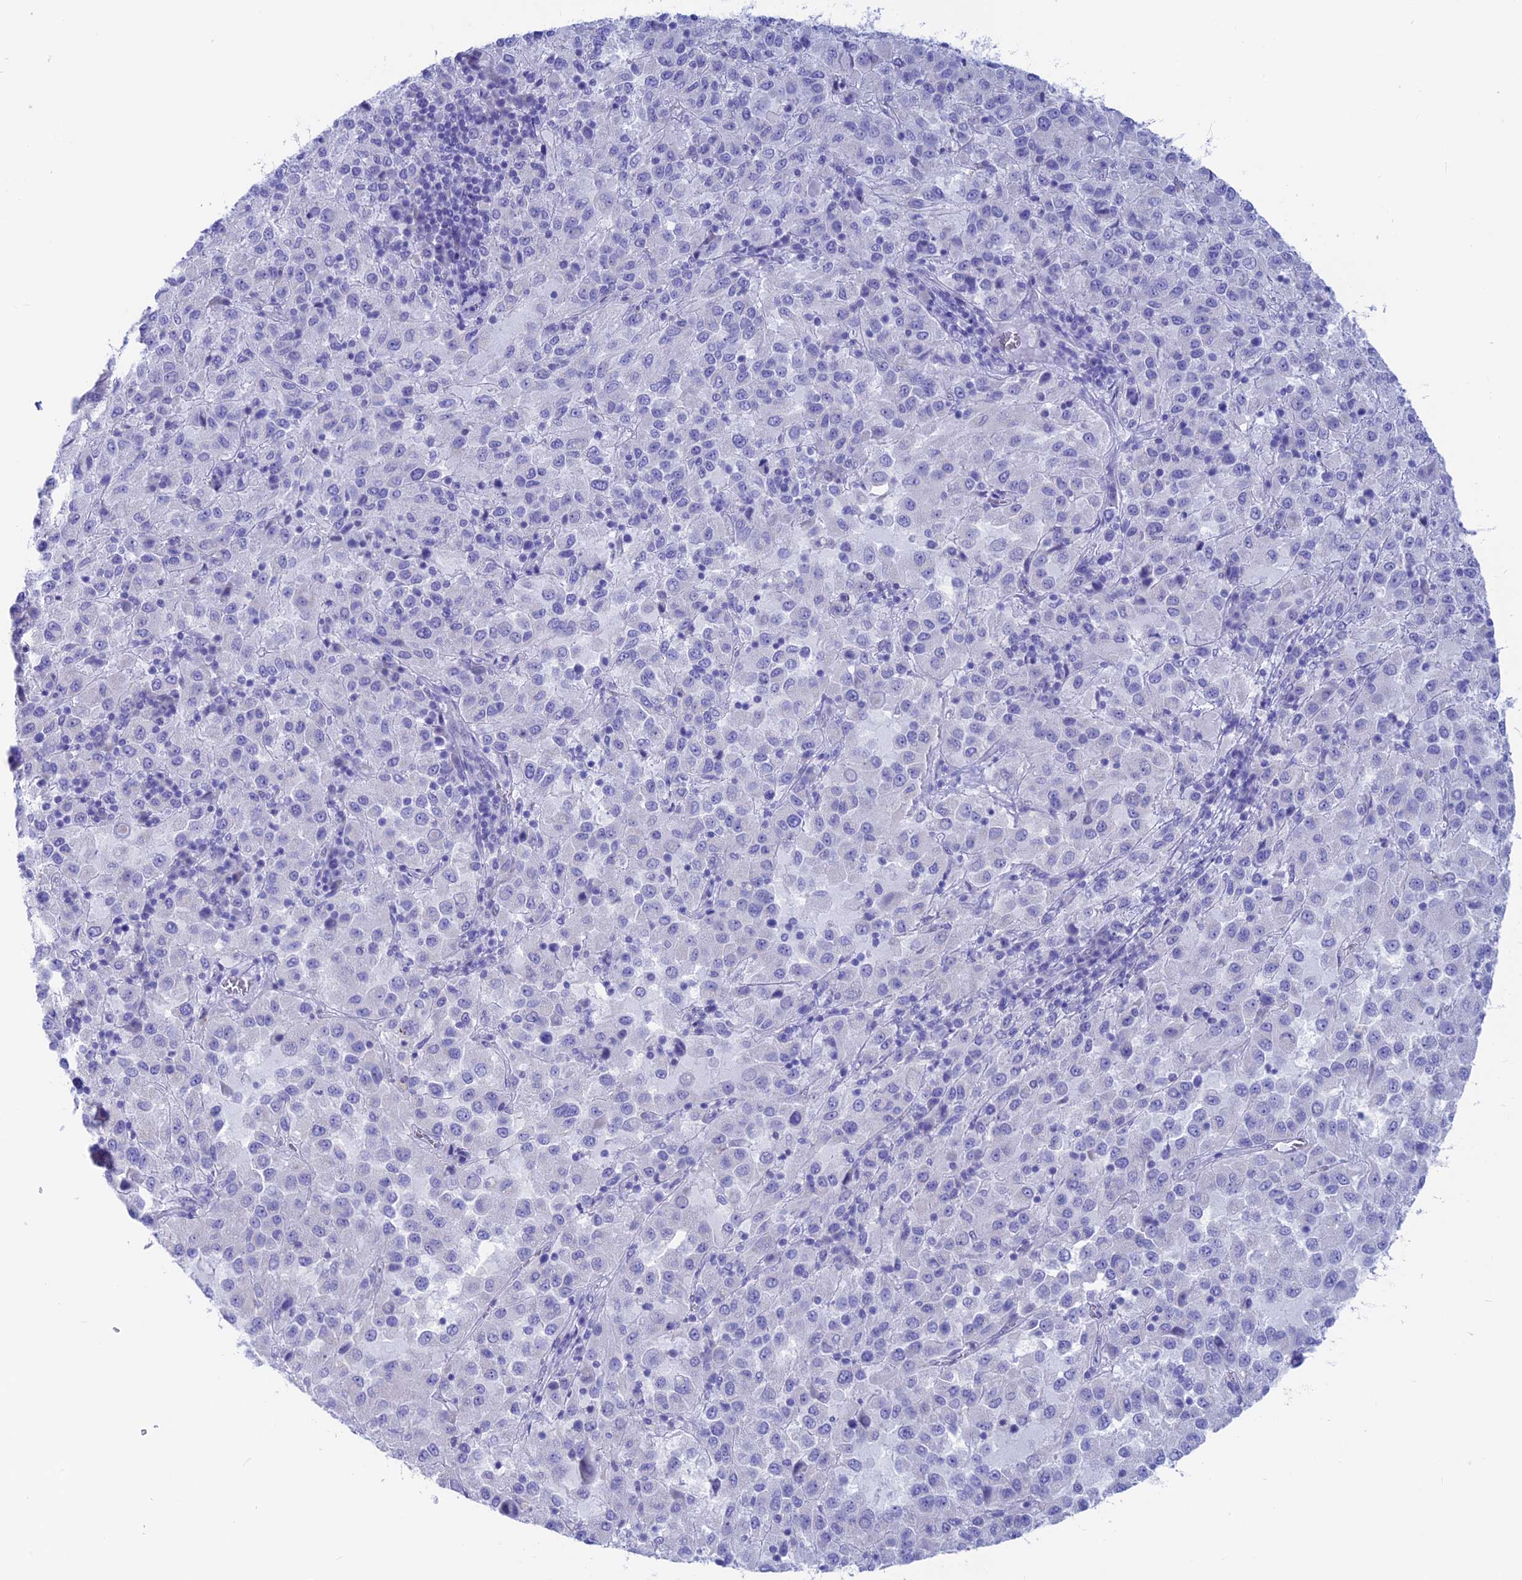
{"staining": {"intensity": "negative", "quantity": "none", "location": "none"}, "tissue": "melanoma", "cell_type": "Tumor cells", "image_type": "cancer", "snomed": [{"axis": "morphology", "description": "Malignant melanoma, Metastatic site"}, {"axis": "topography", "description": "Lung"}], "caption": "Malignant melanoma (metastatic site) stained for a protein using IHC demonstrates no positivity tumor cells.", "gene": "GNGT2", "patient": {"sex": "male", "age": 64}}